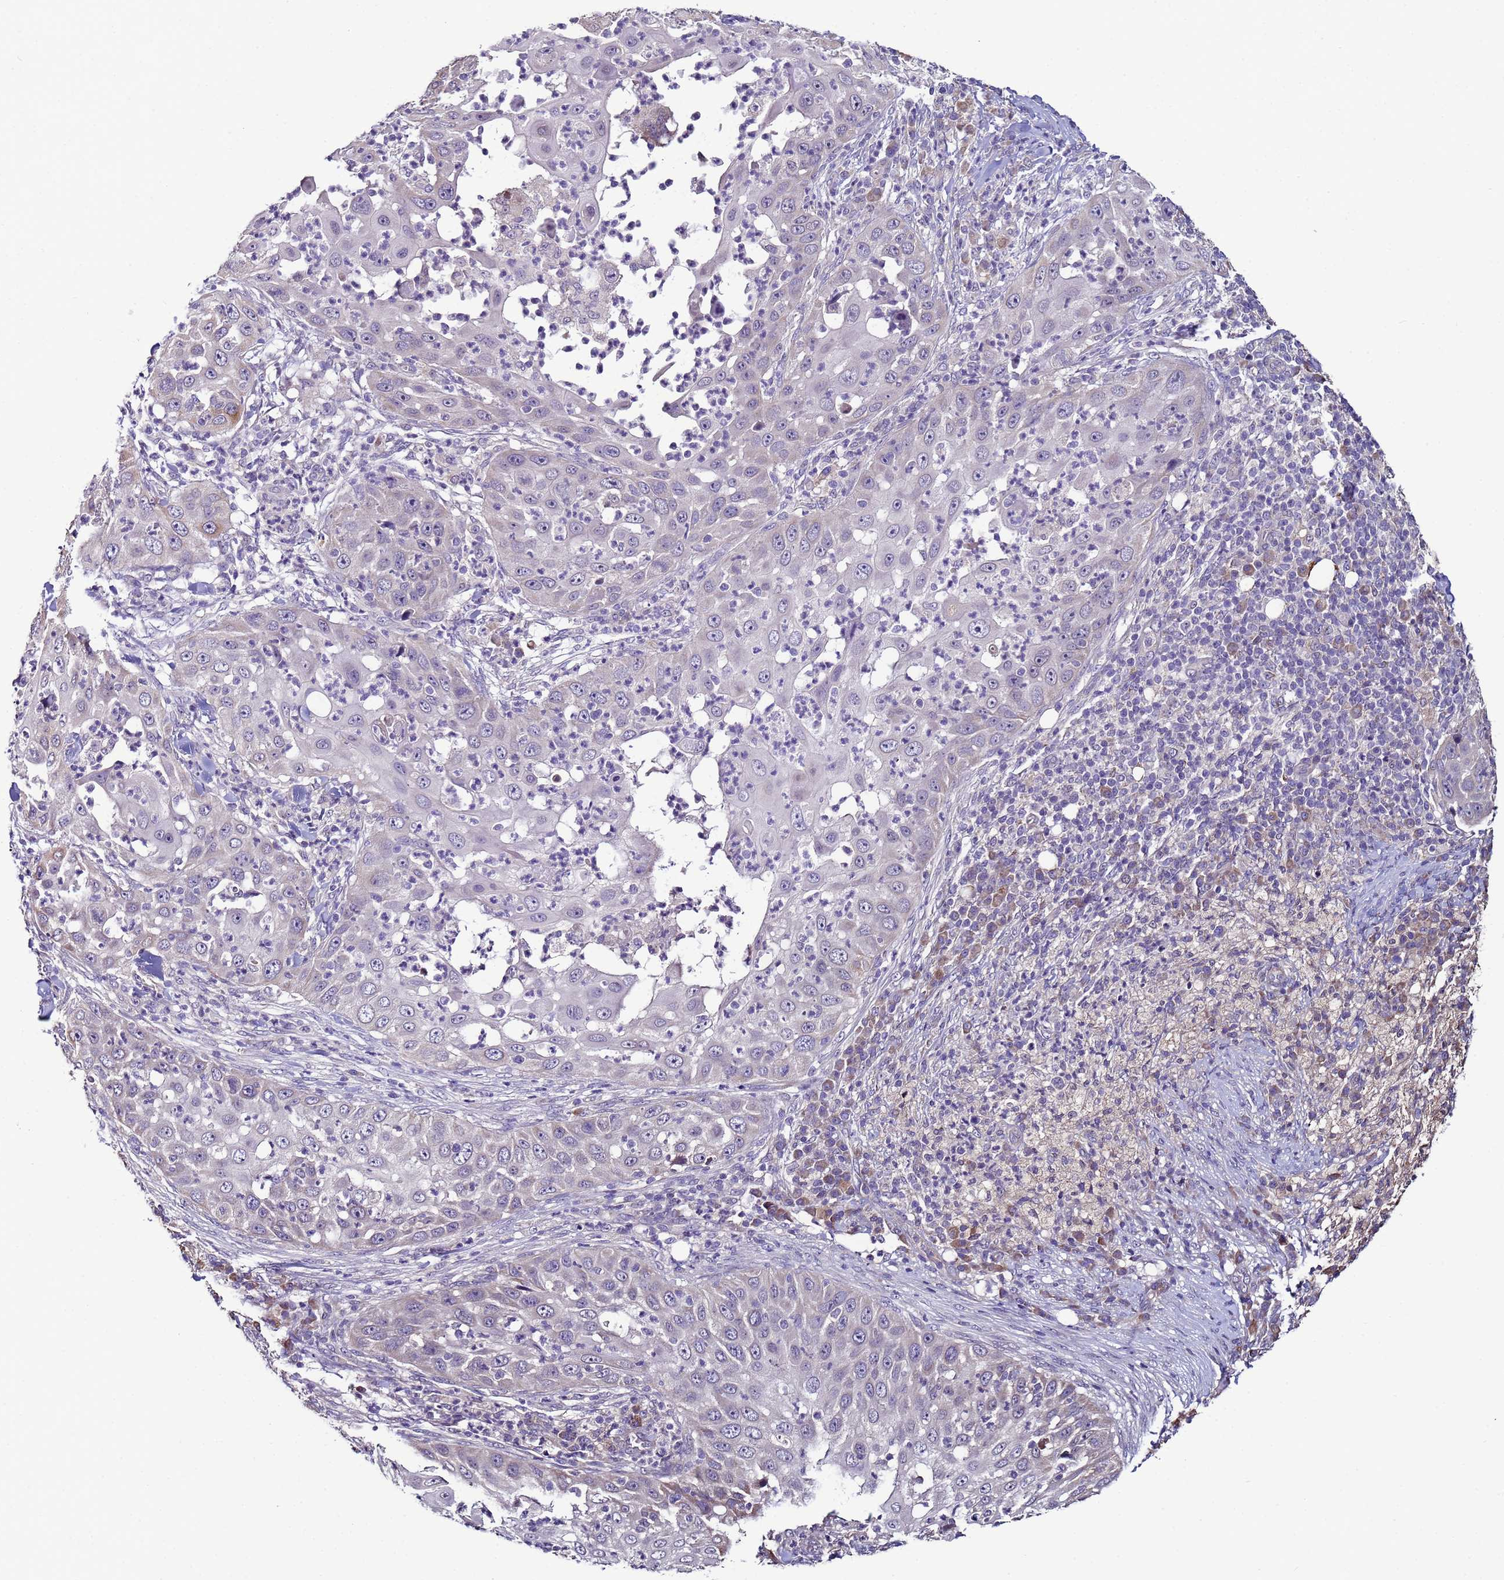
{"staining": {"intensity": "negative", "quantity": "none", "location": "none"}, "tissue": "skin cancer", "cell_type": "Tumor cells", "image_type": "cancer", "snomed": [{"axis": "morphology", "description": "Squamous cell carcinoma, NOS"}, {"axis": "topography", "description": "Skin"}], "caption": "Protein analysis of skin cancer reveals no significant positivity in tumor cells. (DAB (3,3'-diaminobenzidine) immunohistochemistry (IHC) with hematoxylin counter stain).", "gene": "CLHC1", "patient": {"sex": "female", "age": 44}}